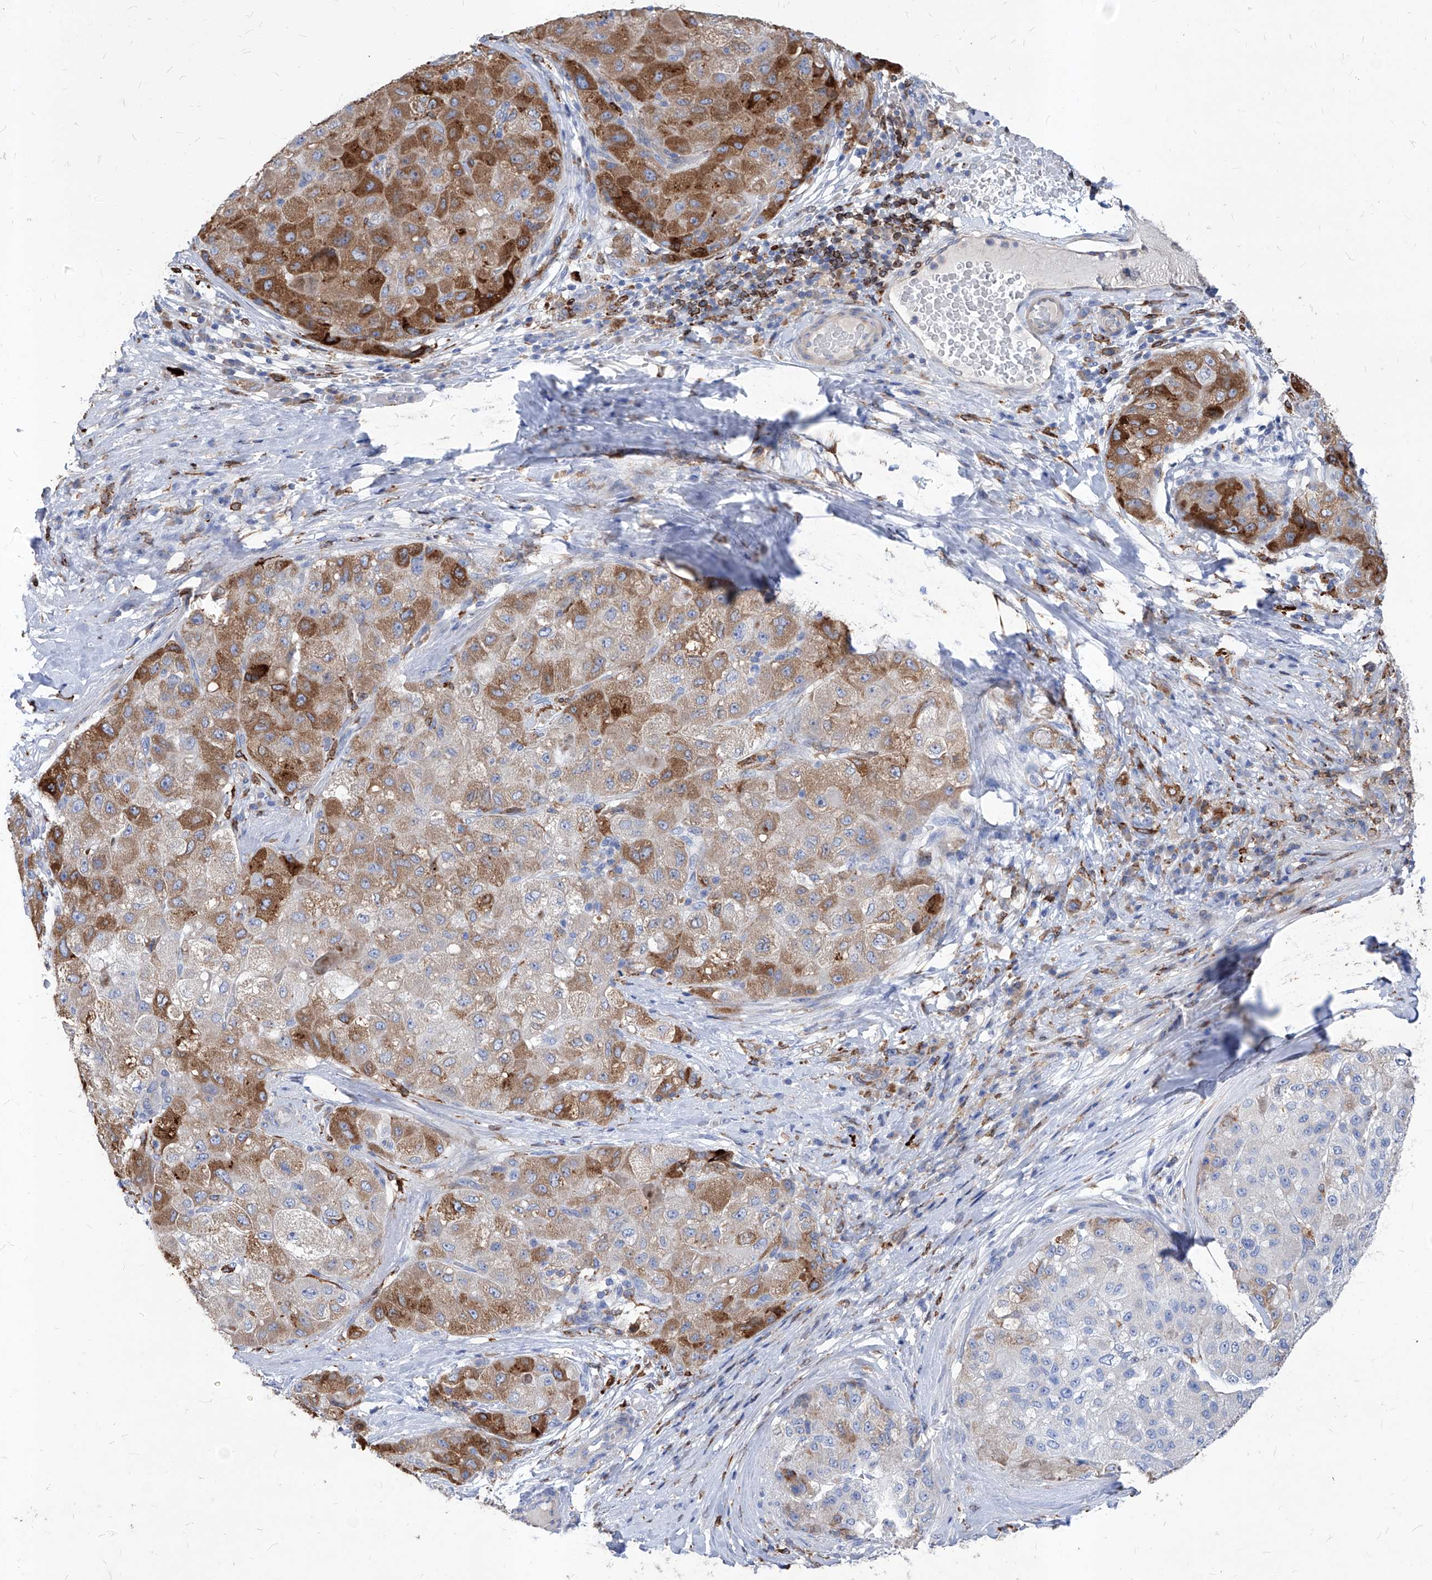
{"staining": {"intensity": "moderate", "quantity": ">75%", "location": "cytoplasmic/membranous"}, "tissue": "liver cancer", "cell_type": "Tumor cells", "image_type": "cancer", "snomed": [{"axis": "morphology", "description": "Carcinoma, Hepatocellular, NOS"}, {"axis": "topography", "description": "Liver"}], "caption": "Protein expression analysis of liver hepatocellular carcinoma demonstrates moderate cytoplasmic/membranous staining in about >75% of tumor cells. (DAB (3,3'-diaminobenzidine) IHC, brown staining for protein, blue staining for nuclei).", "gene": "UBOX5", "patient": {"sex": "male", "age": 80}}